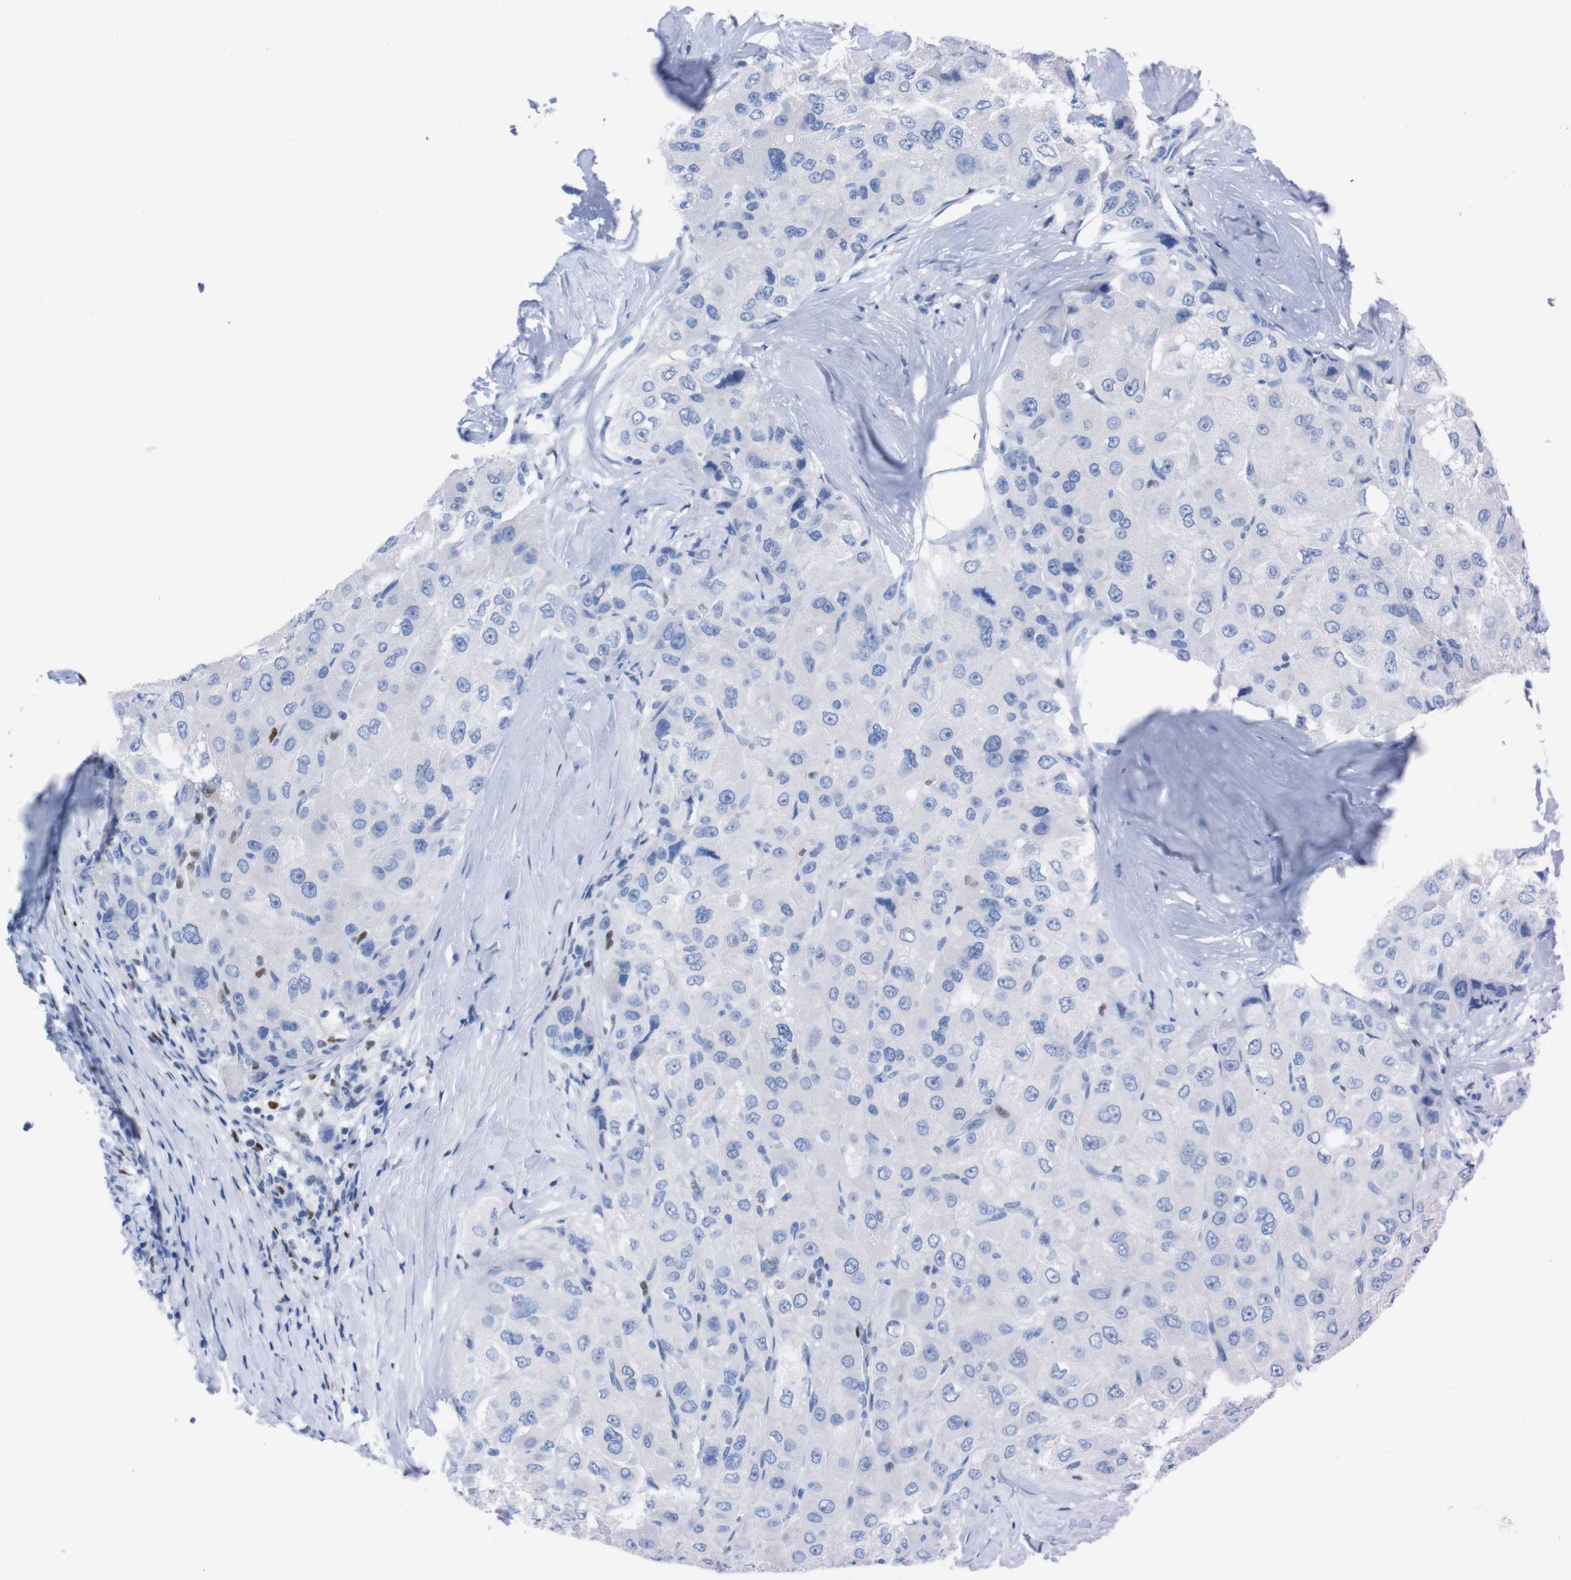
{"staining": {"intensity": "negative", "quantity": "none", "location": "none"}, "tissue": "liver cancer", "cell_type": "Tumor cells", "image_type": "cancer", "snomed": [{"axis": "morphology", "description": "Carcinoma, Hepatocellular, NOS"}, {"axis": "topography", "description": "Liver"}], "caption": "Immunohistochemical staining of liver hepatocellular carcinoma demonstrates no significant positivity in tumor cells.", "gene": "P2RY12", "patient": {"sex": "male", "age": 80}}